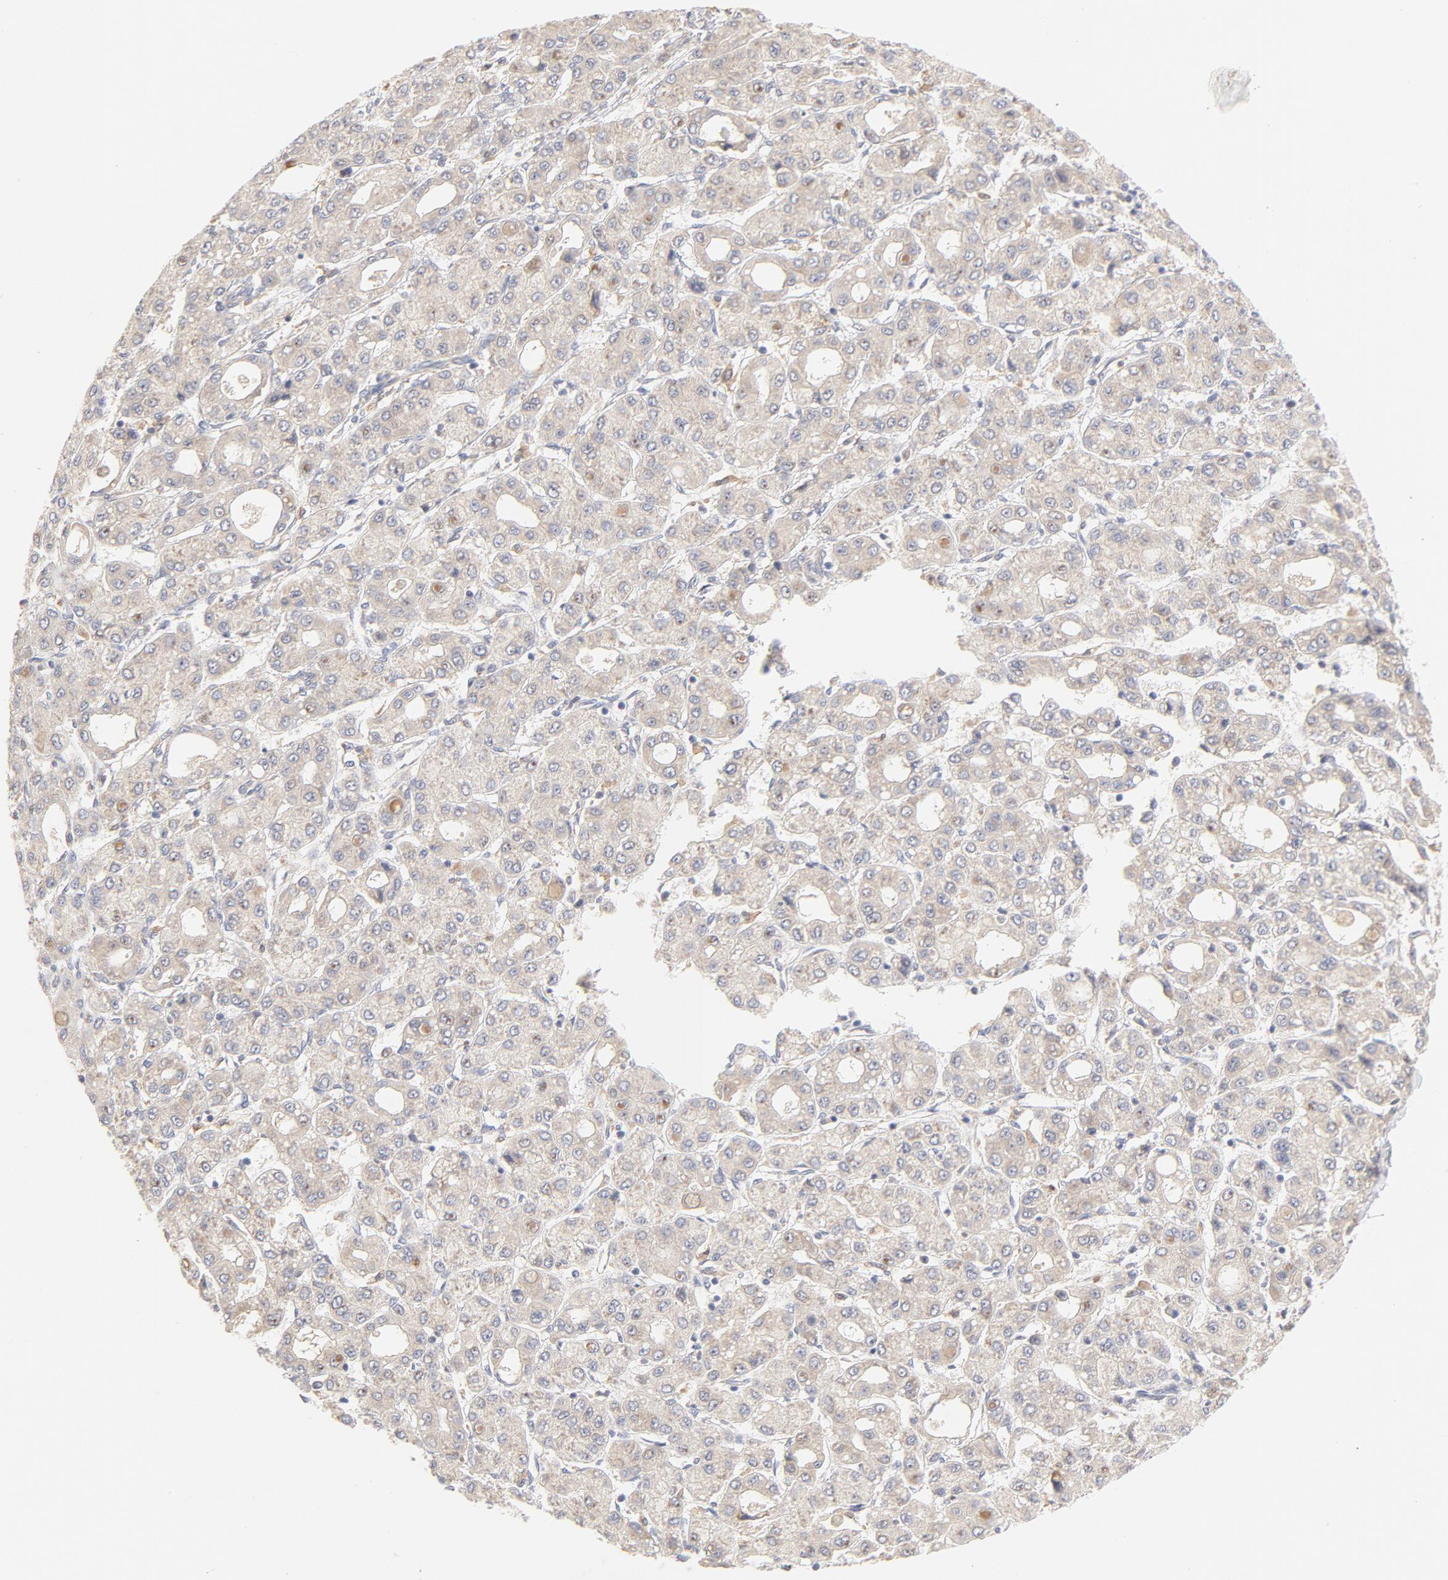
{"staining": {"intensity": "weak", "quantity": ">75%", "location": "cytoplasmic/membranous"}, "tissue": "liver cancer", "cell_type": "Tumor cells", "image_type": "cancer", "snomed": [{"axis": "morphology", "description": "Carcinoma, Hepatocellular, NOS"}, {"axis": "topography", "description": "Liver"}], "caption": "A brown stain highlights weak cytoplasmic/membranous positivity of a protein in human liver cancer (hepatocellular carcinoma) tumor cells. (IHC, brightfield microscopy, high magnification).", "gene": "MTERF2", "patient": {"sex": "male", "age": 69}}